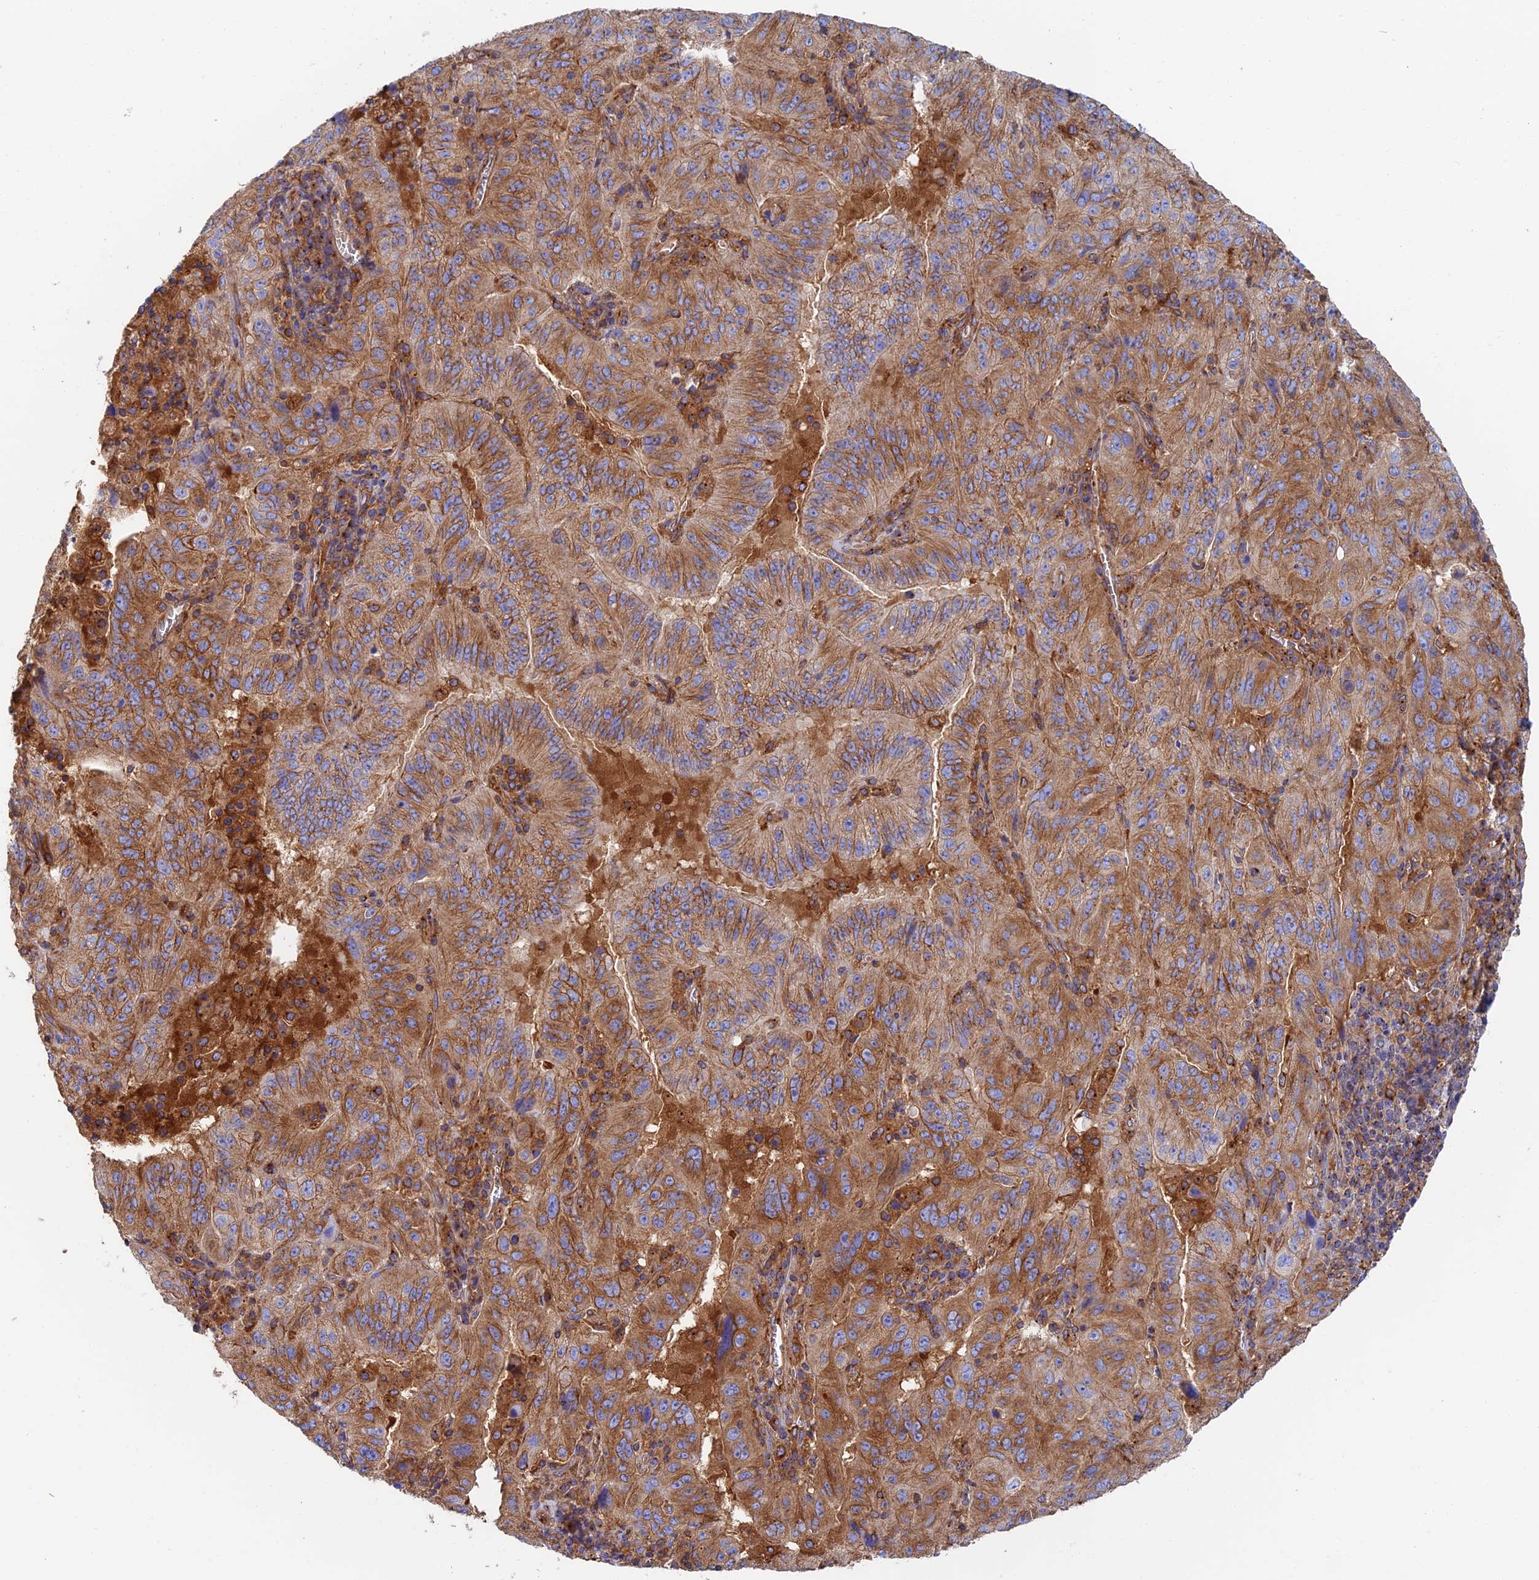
{"staining": {"intensity": "moderate", "quantity": ">75%", "location": "cytoplasmic/membranous"}, "tissue": "pancreatic cancer", "cell_type": "Tumor cells", "image_type": "cancer", "snomed": [{"axis": "morphology", "description": "Adenocarcinoma, NOS"}, {"axis": "topography", "description": "Pancreas"}], "caption": "A histopathology image of adenocarcinoma (pancreatic) stained for a protein exhibits moderate cytoplasmic/membranous brown staining in tumor cells.", "gene": "DCTN2", "patient": {"sex": "male", "age": 63}}